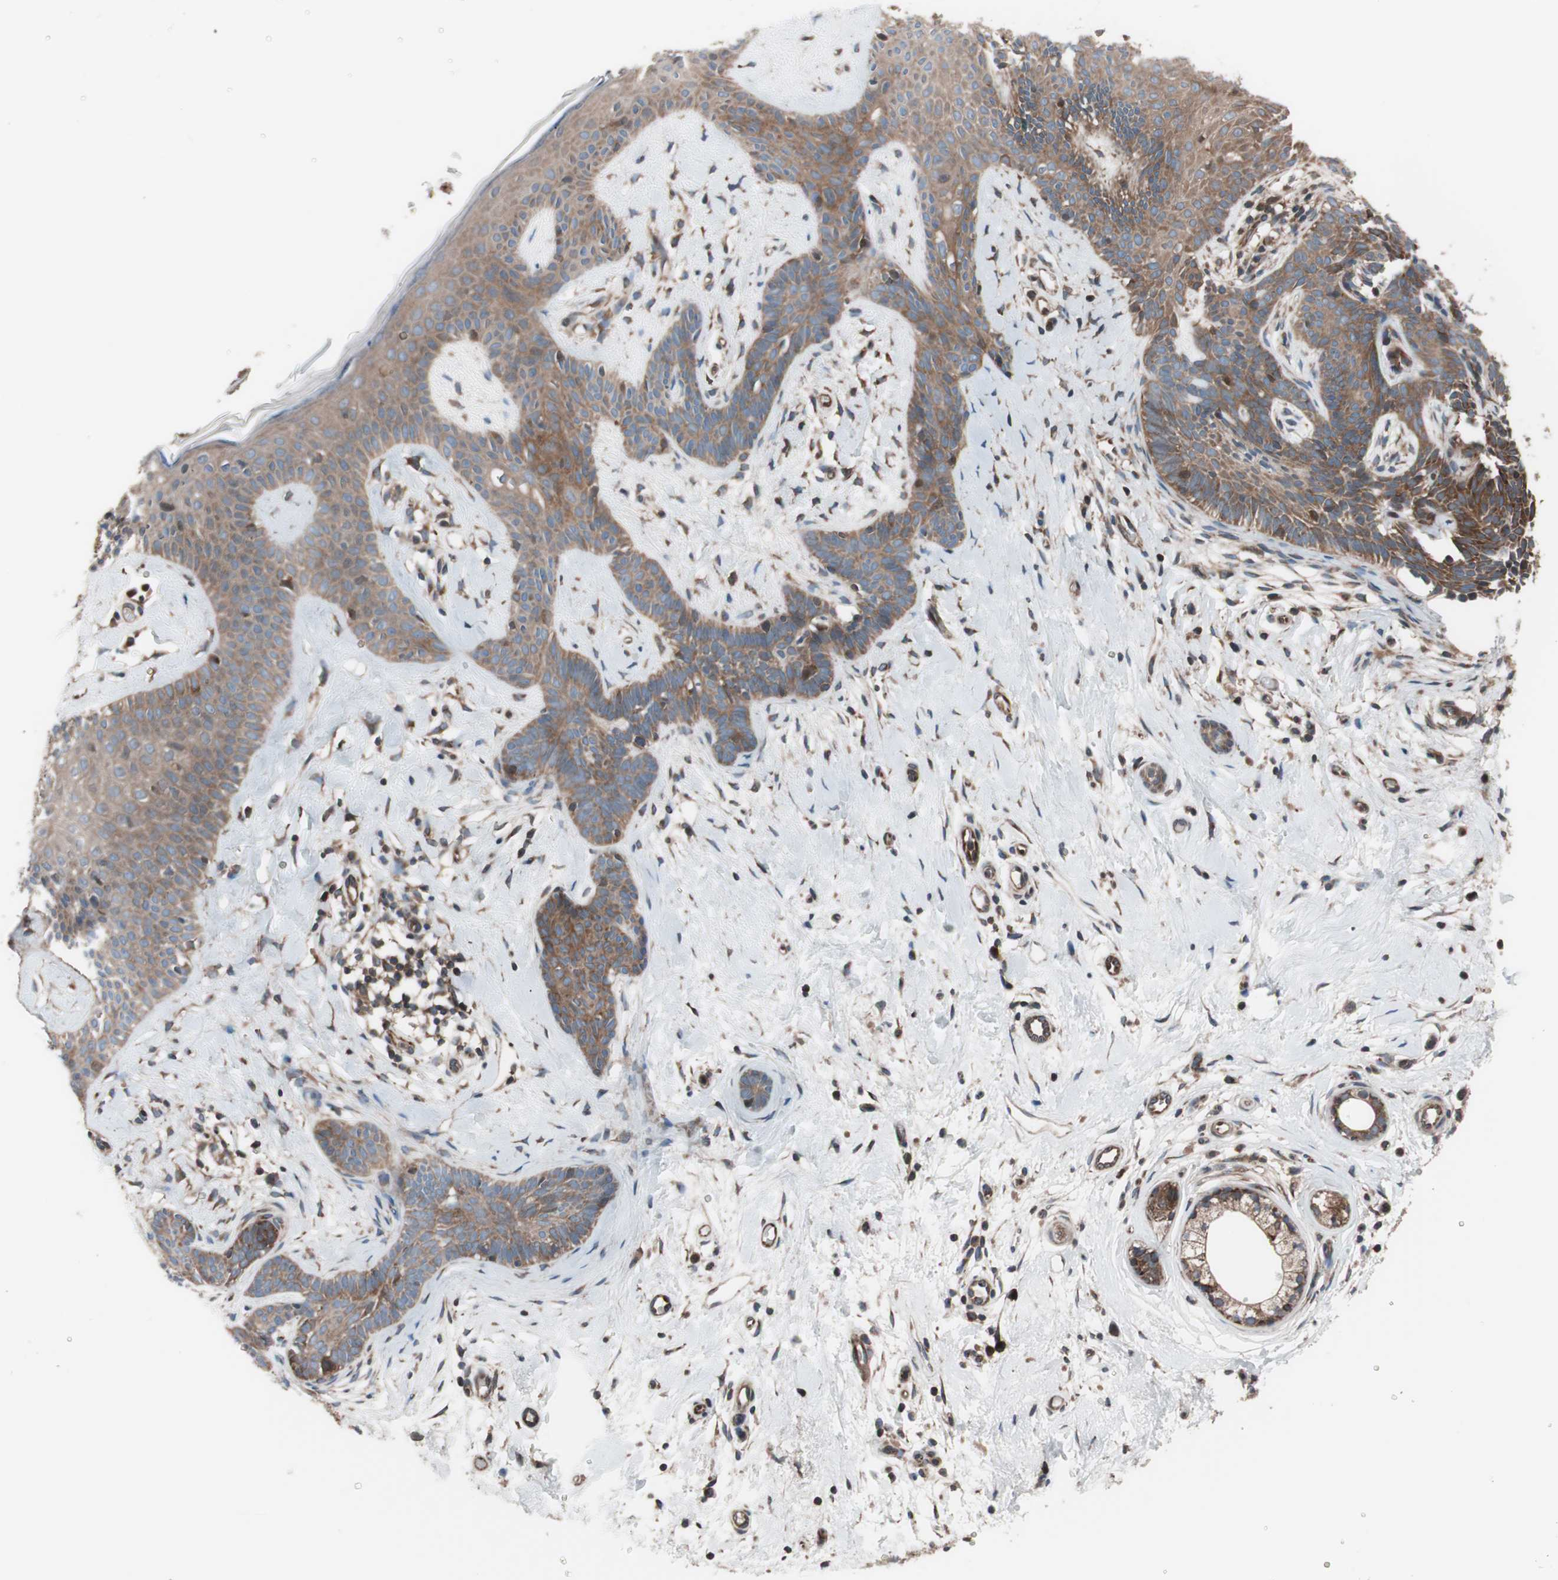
{"staining": {"intensity": "moderate", "quantity": ">75%", "location": "cytoplasmic/membranous"}, "tissue": "skin cancer", "cell_type": "Tumor cells", "image_type": "cancer", "snomed": [{"axis": "morphology", "description": "Developmental malformation"}, {"axis": "morphology", "description": "Basal cell carcinoma"}, {"axis": "topography", "description": "Skin"}], "caption": "Skin basal cell carcinoma stained with DAB IHC reveals medium levels of moderate cytoplasmic/membranous staining in about >75% of tumor cells. (IHC, brightfield microscopy, high magnification).", "gene": "SEC31A", "patient": {"sex": "female", "age": 62}}